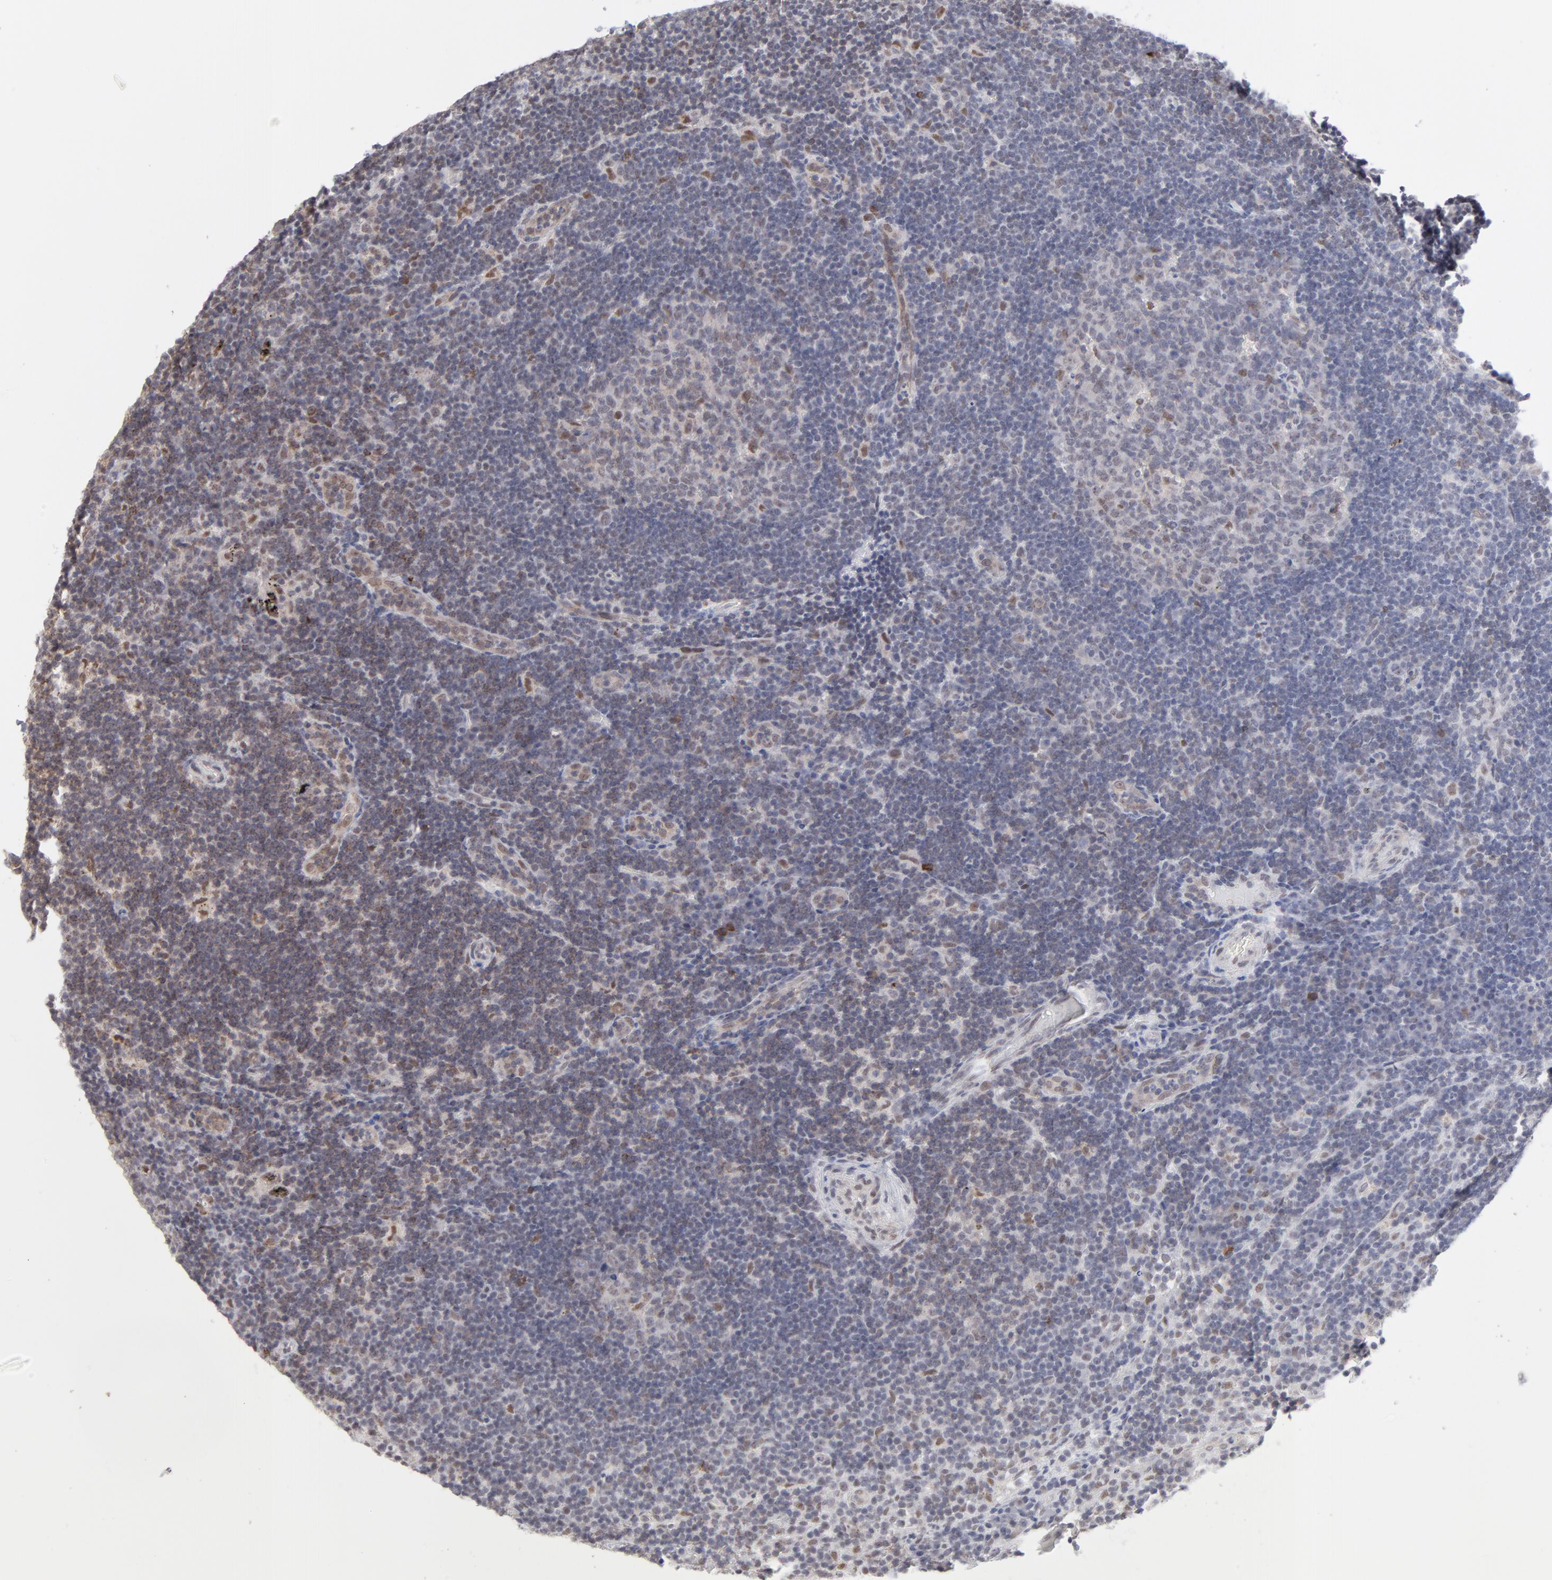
{"staining": {"intensity": "moderate", "quantity": "25%-75%", "location": "cytoplasmic/membranous,nuclear"}, "tissue": "lymph node", "cell_type": "Germinal center cells", "image_type": "normal", "snomed": [{"axis": "morphology", "description": "Normal tissue, NOS"}, {"axis": "morphology", "description": "Squamous cell carcinoma, metastatic, NOS"}, {"axis": "topography", "description": "Lymph node"}], "caption": "Approximately 25%-75% of germinal center cells in normal lymph node display moderate cytoplasmic/membranous,nuclear protein expression as visualized by brown immunohistochemical staining.", "gene": "NBN", "patient": {"sex": "female", "age": 53}}